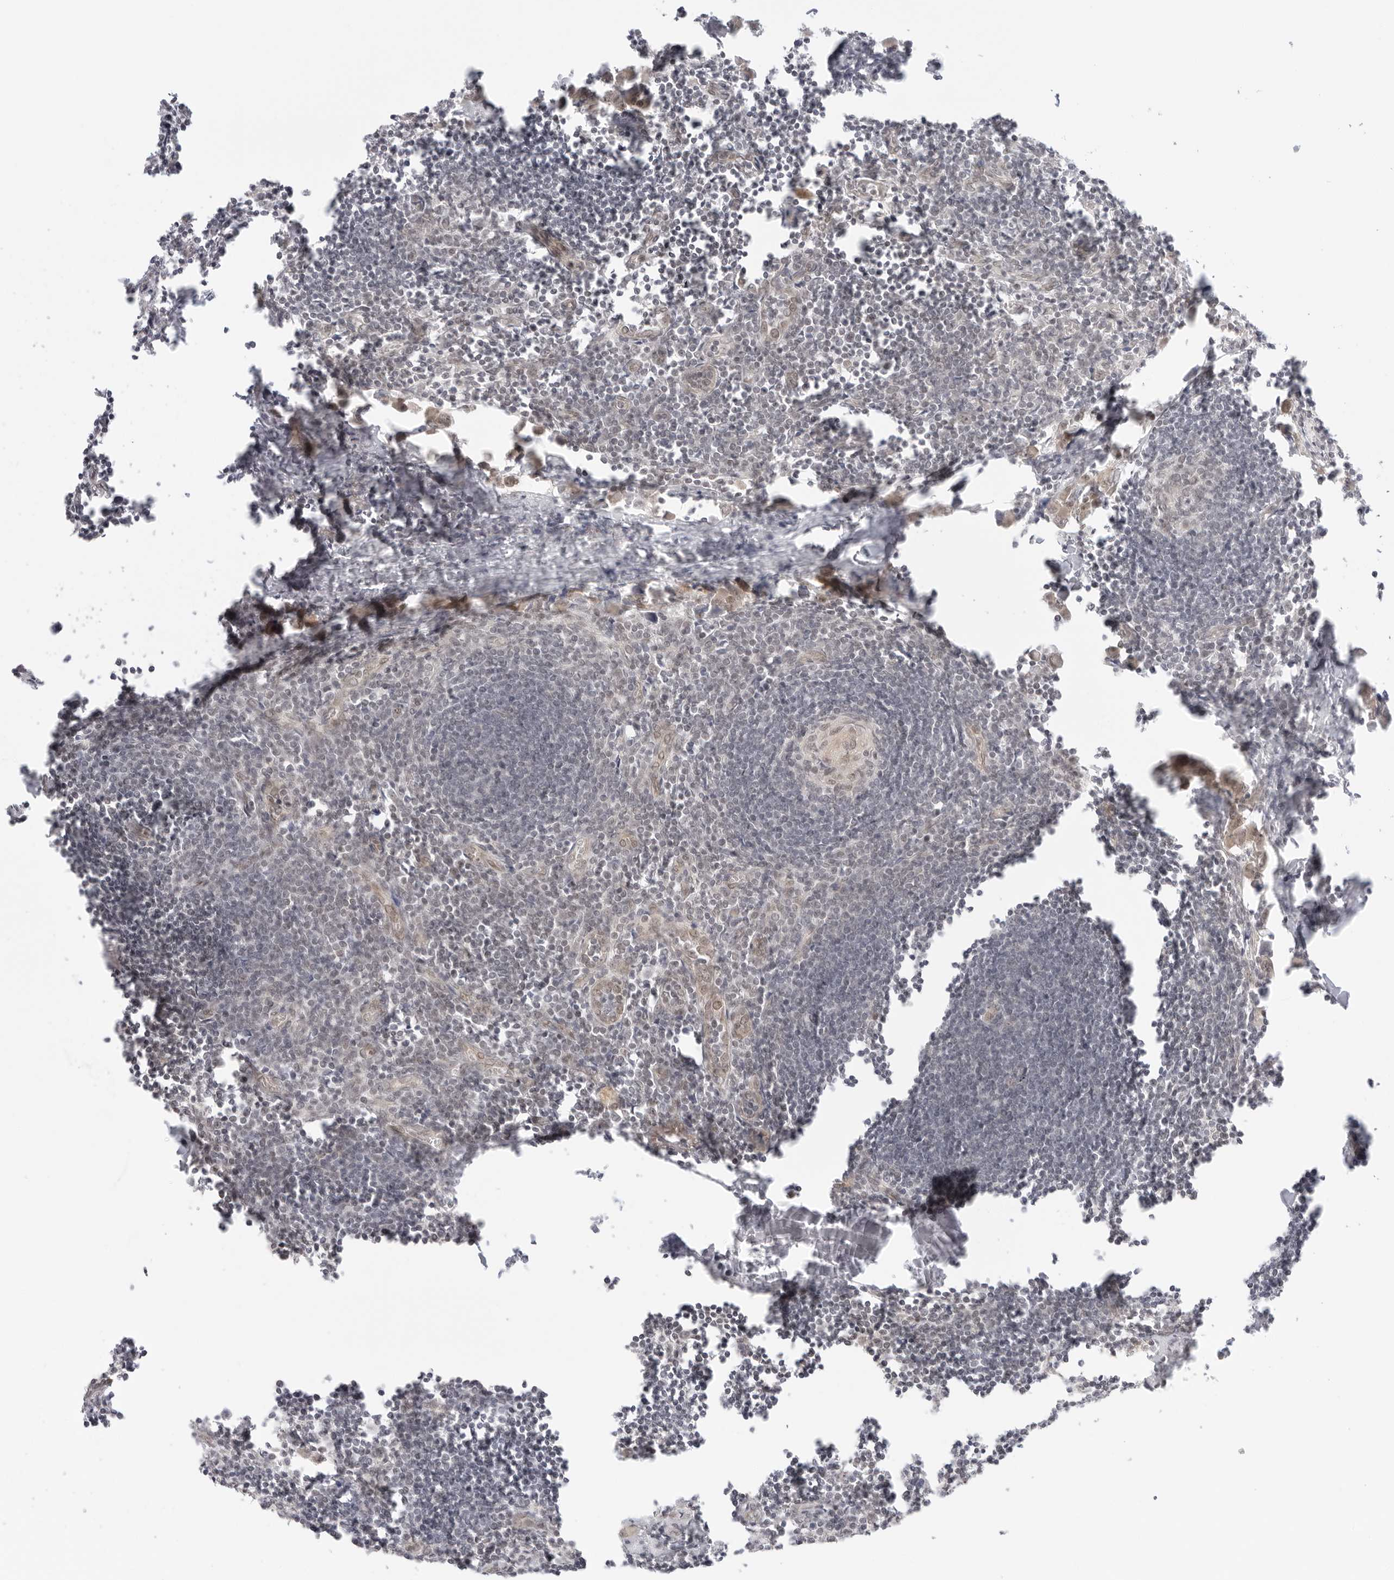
{"staining": {"intensity": "negative", "quantity": "none", "location": "none"}, "tissue": "lymph node", "cell_type": "Germinal center cells", "image_type": "normal", "snomed": [{"axis": "morphology", "description": "Normal tissue, NOS"}, {"axis": "morphology", "description": "Malignant melanoma, Metastatic site"}, {"axis": "topography", "description": "Lymph node"}], "caption": "IHC of benign lymph node shows no positivity in germinal center cells. Nuclei are stained in blue.", "gene": "MED18", "patient": {"sex": "male", "age": 41}}